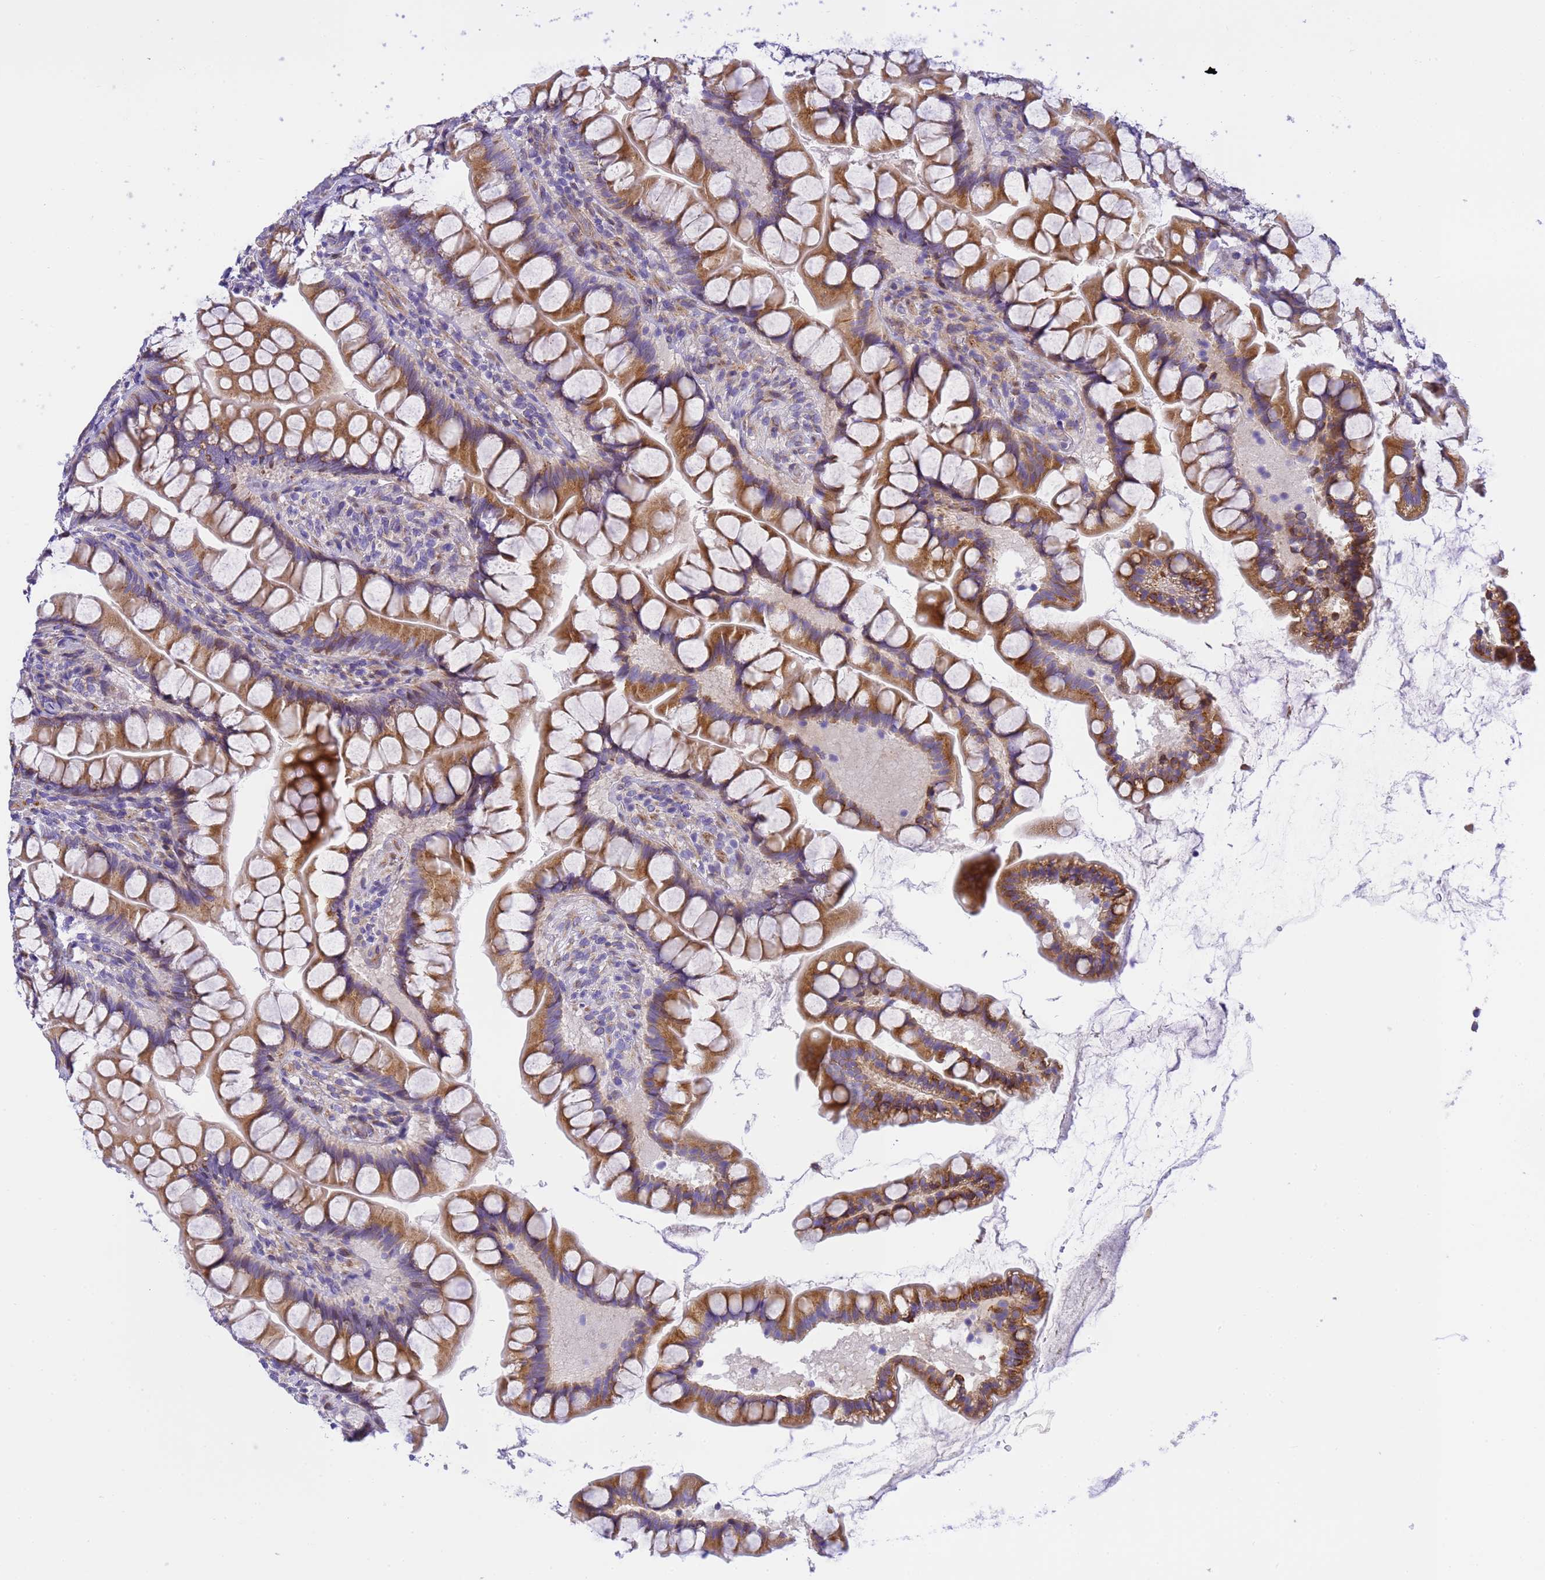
{"staining": {"intensity": "moderate", "quantity": ">75%", "location": "cytoplasmic/membranous"}, "tissue": "small intestine", "cell_type": "Glandular cells", "image_type": "normal", "snomed": [{"axis": "morphology", "description": "Normal tissue, NOS"}, {"axis": "topography", "description": "Small intestine"}], "caption": "This is a histology image of immunohistochemistry staining of normal small intestine, which shows moderate expression in the cytoplasmic/membranous of glandular cells.", "gene": "RHBDD3", "patient": {"sex": "male", "age": 70}}